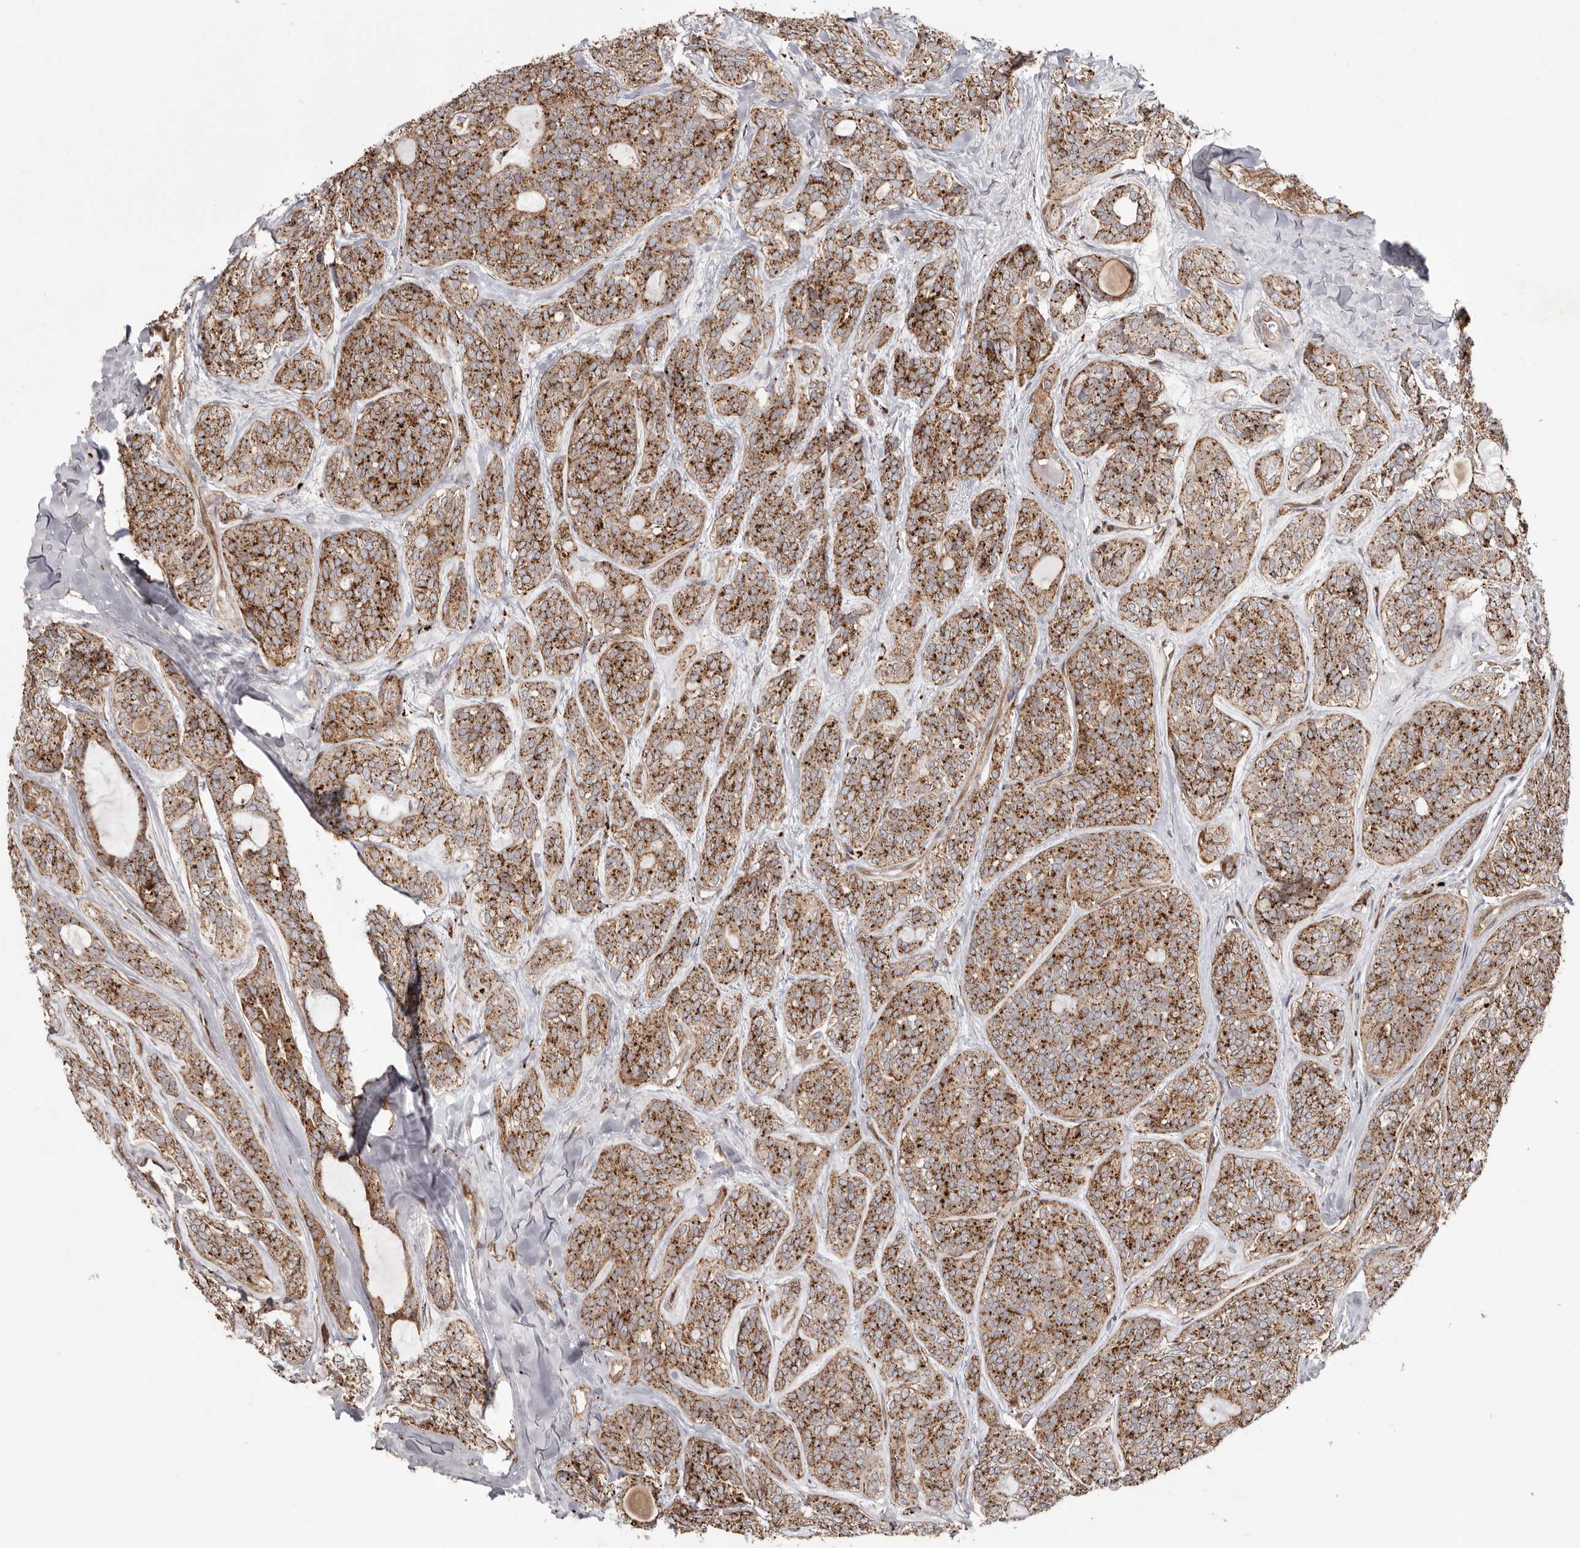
{"staining": {"intensity": "strong", "quantity": ">75%", "location": "cytoplasmic/membranous"}, "tissue": "head and neck cancer", "cell_type": "Tumor cells", "image_type": "cancer", "snomed": [{"axis": "morphology", "description": "Adenocarcinoma, NOS"}, {"axis": "topography", "description": "Head-Neck"}], "caption": "Human head and neck cancer stained with a protein marker demonstrates strong staining in tumor cells.", "gene": "NUP43", "patient": {"sex": "male", "age": 66}}